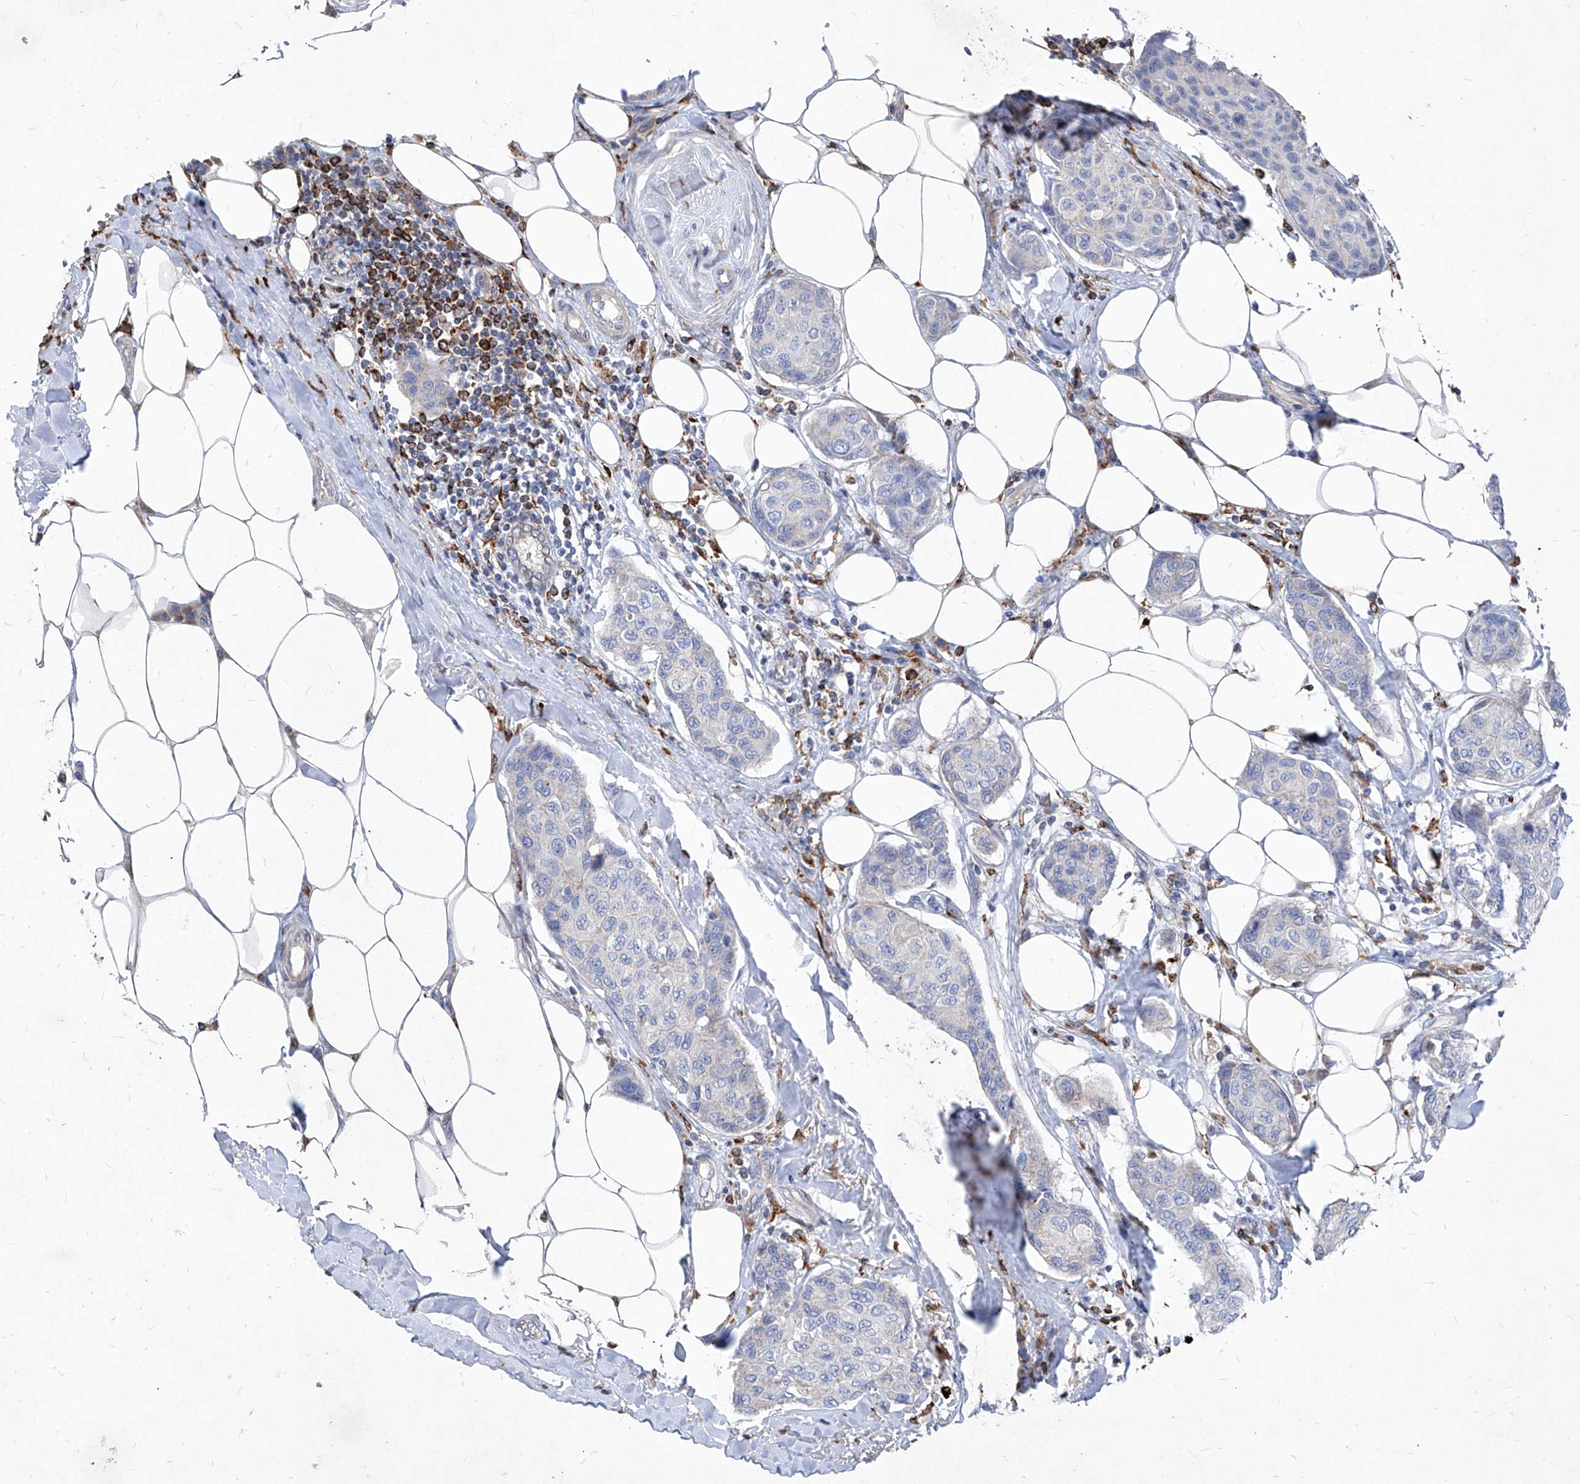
{"staining": {"intensity": "negative", "quantity": "none", "location": "none"}, "tissue": "breast cancer", "cell_type": "Tumor cells", "image_type": "cancer", "snomed": [{"axis": "morphology", "description": "Duct carcinoma"}, {"axis": "topography", "description": "Breast"}], "caption": "This image is of breast cancer stained with IHC to label a protein in brown with the nuclei are counter-stained blue. There is no positivity in tumor cells.", "gene": "UBOX5", "patient": {"sex": "female", "age": 80}}